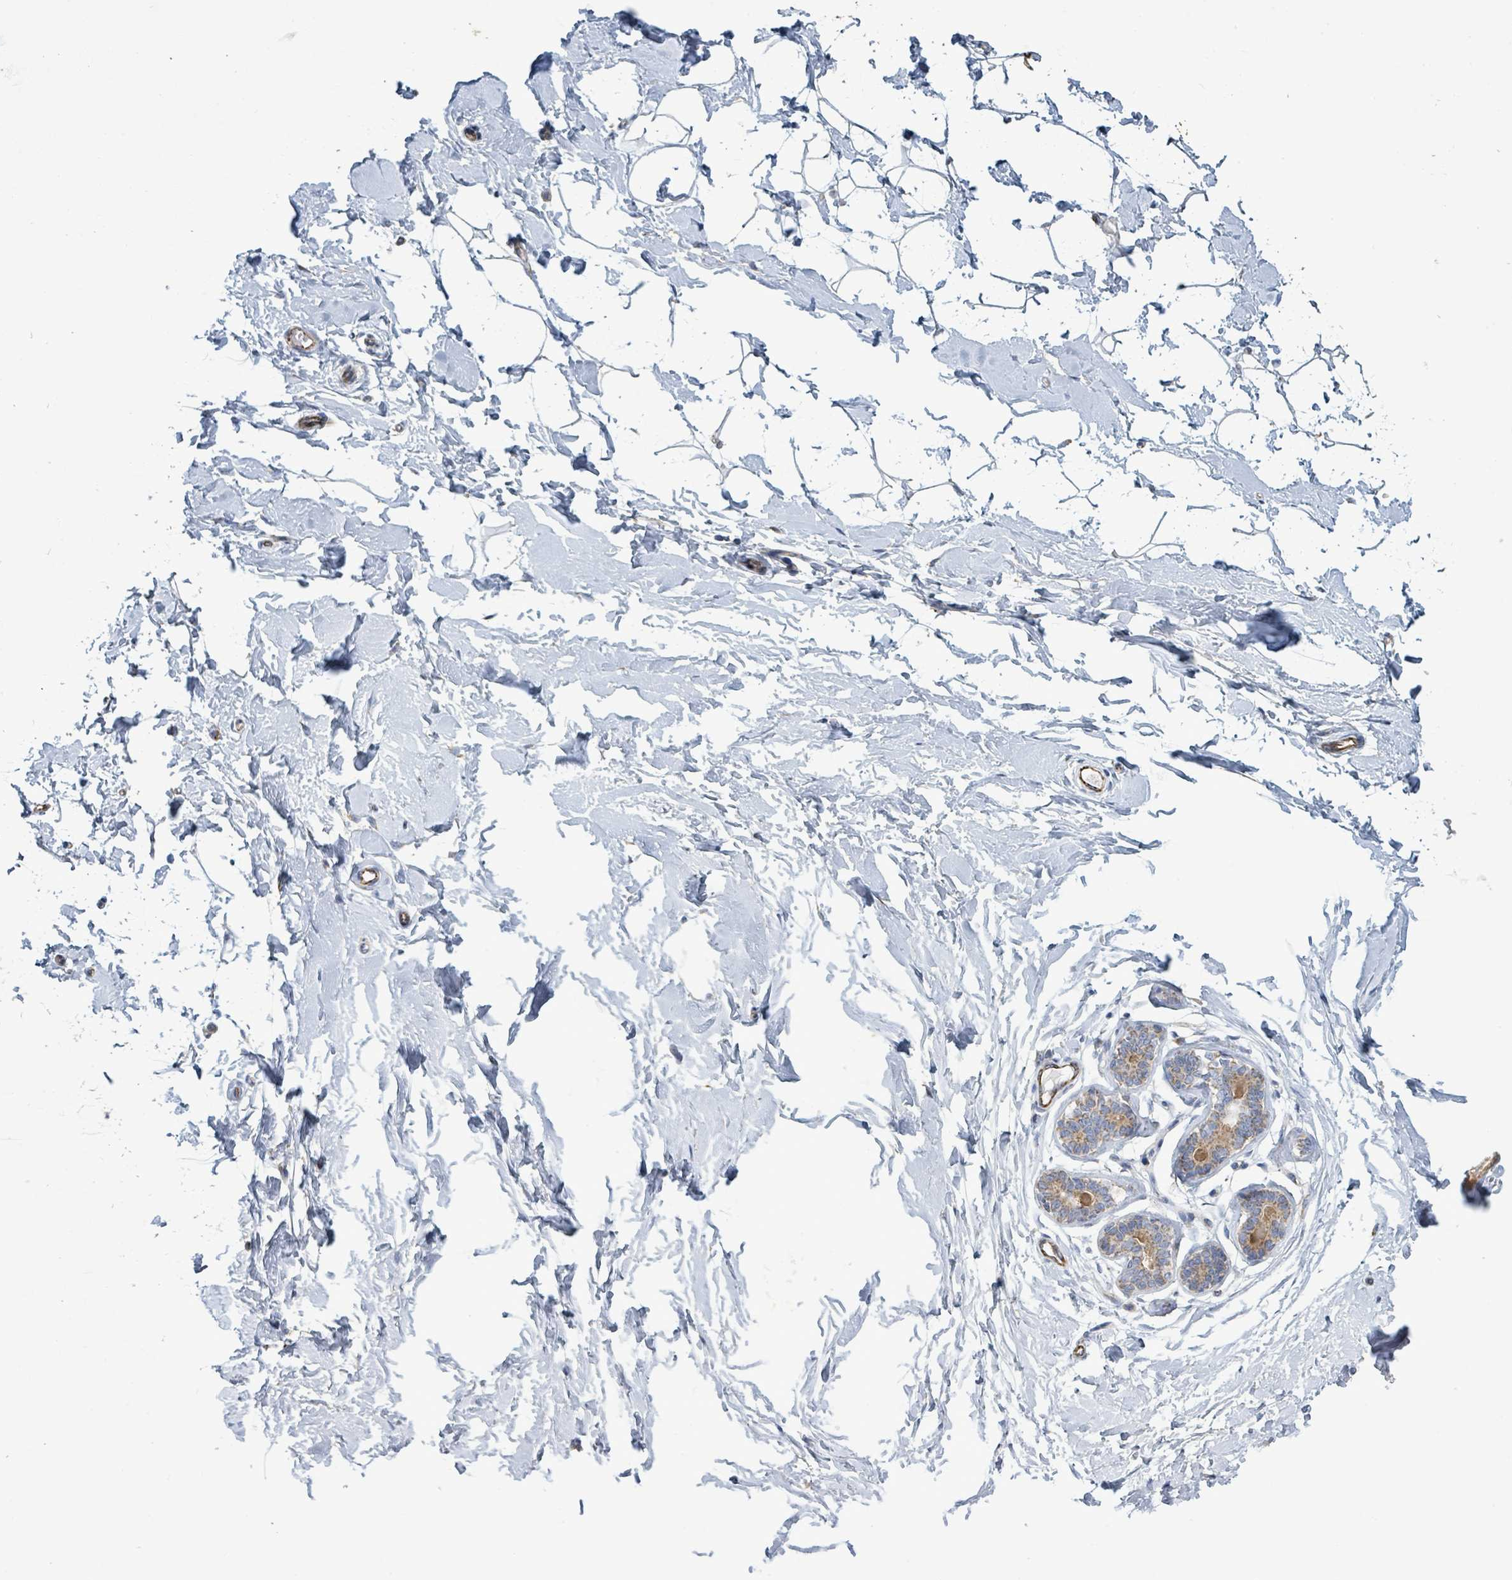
{"staining": {"intensity": "negative", "quantity": "none", "location": "none"}, "tissue": "breast", "cell_type": "Adipocytes", "image_type": "normal", "snomed": [{"axis": "morphology", "description": "Normal tissue, NOS"}, {"axis": "topography", "description": "Breast"}], "caption": "IHC micrograph of unremarkable human breast stained for a protein (brown), which shows no positivity in adipocytes.", "gene": "ALG12", "patient": {"sex": "female", "age": 23}}